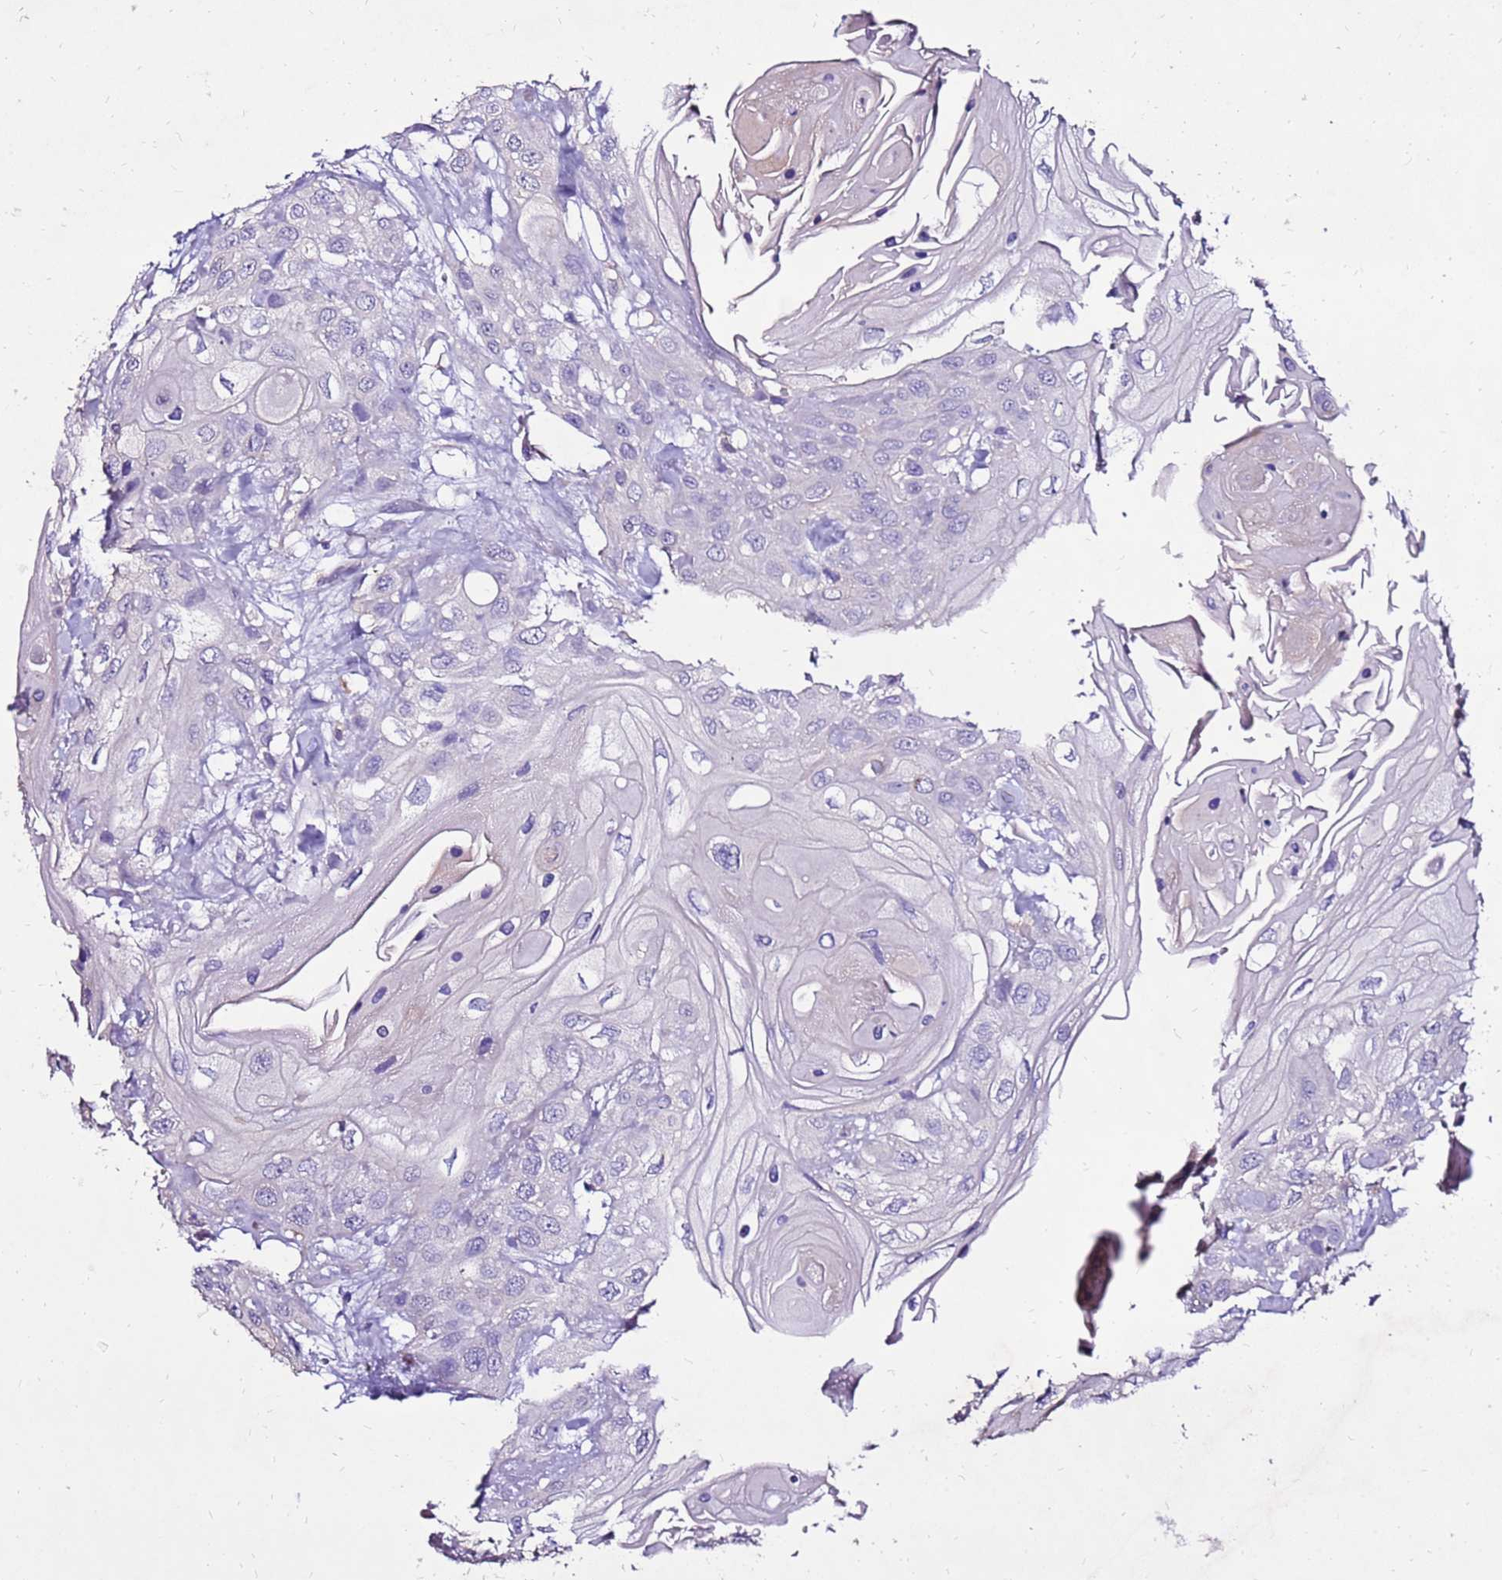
{"staining": {"intensity": "negative", "quantity": "none", "location": "none"}, "tissue": "head and neck cancer", "cell_type": "Tumor cells", "image_type": "cancer", "snomed": [{"axis": "morphology", "description": "Squamous cell carcinoma, NOS"}, {"axis": "topography", "description": "Head-Neck"}], "caption": "Immunohistochemistry (IHC) histopathology image of neoplastic tissue: human head and neck cancer stained with DAB (3,3'-diaminobenzidine) shows no significant protein staining in tumor cells.", "gene": "TMEM106C", "patient": {"sex": "female", "age": 43}}